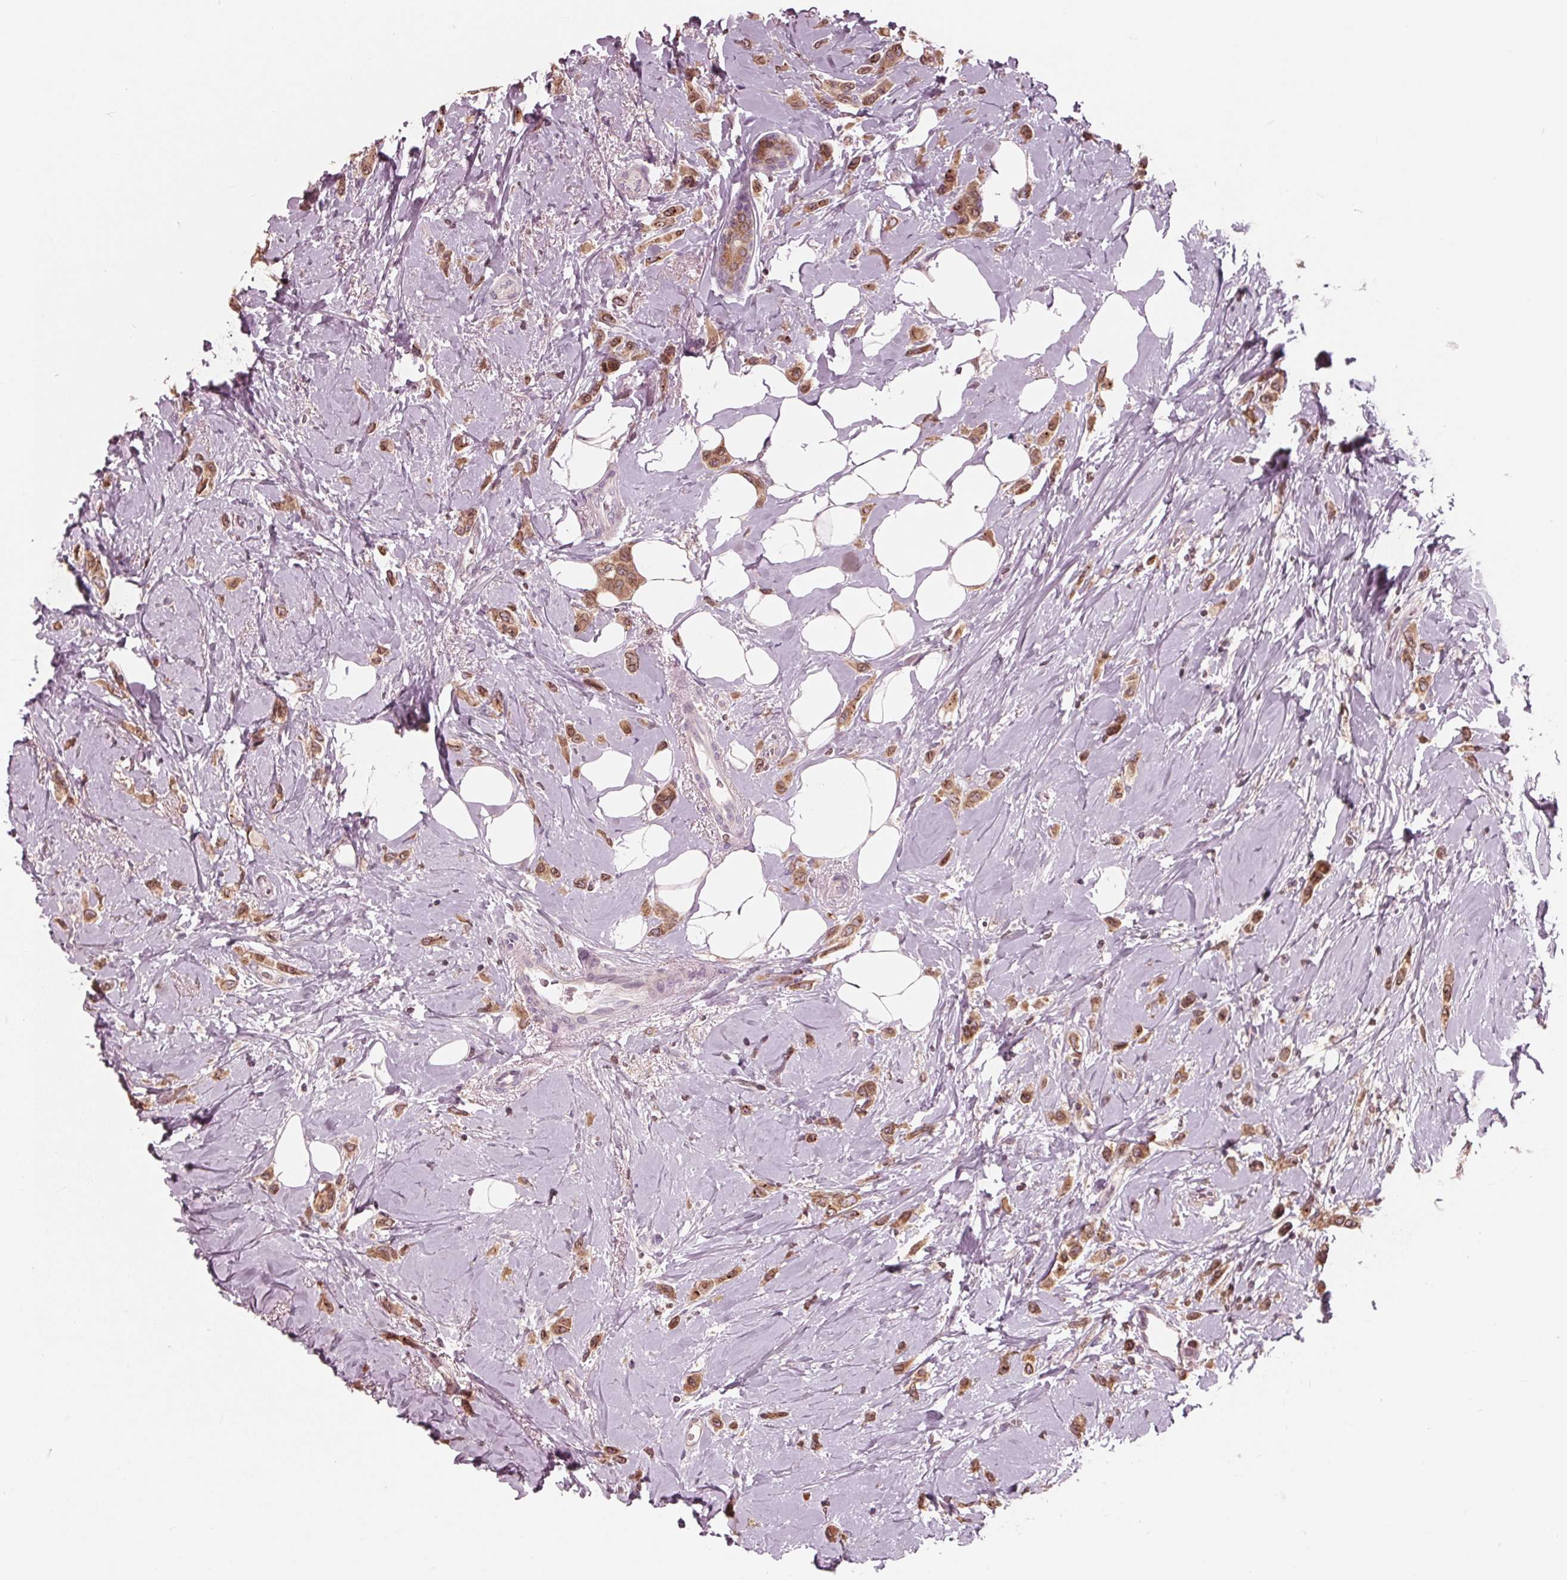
{"staining": {"intensity": "moderate", "quantity": ">75%", "location": "cytoplasmic/membranous,nuclear"}, "tissue": "breast cancer", "cell_type": "Tumor cells", "image_type": "cancer", "snomed": [{"axis": "morphology", "description": "Lobular carcinoma"}, {"axis": "topography", "description": "Breast"}], "caption": "Protein staining of breast lobular carcinoma tissue exhibits moderate cytoplasmic/membranous and nuclear positivity in about >75% of tumor cells.", "gene": "NUP210", "patient": {"sex": "female", "age": 66}}